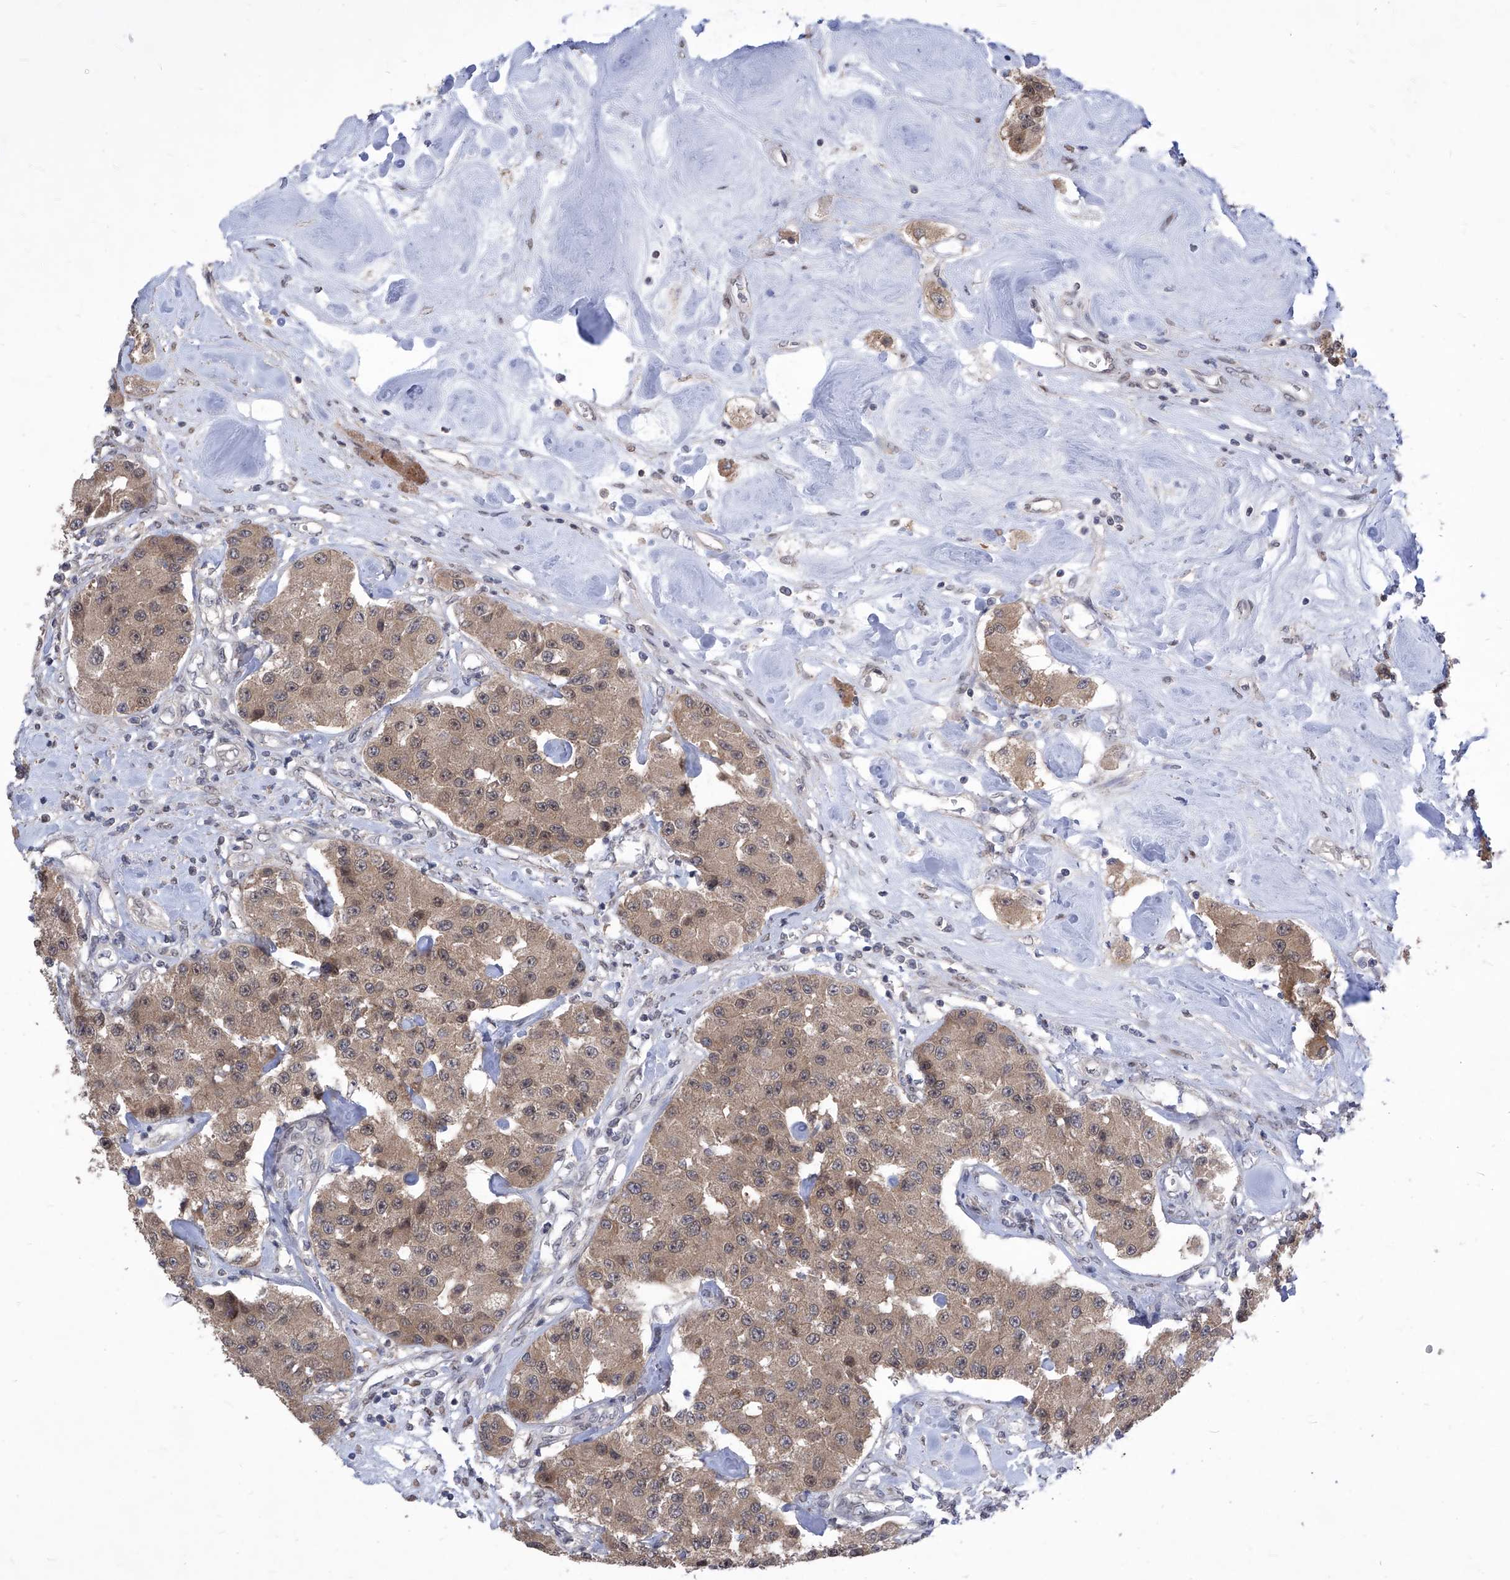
{"staining": {"intensity": "moderate", "quantity": ">75%", "location": "cytoplasmic/membranous"}, "tissue": "carcinoid", "cell_type": "Tumor cells", "image_type": "cancer", "snomed": [{"axis": "morphology", "description": "Carcinoid, malignant, NOS"}, {"axis": "topography", "description": "Pancreas"}], "caption": "This is an image of immunohistochemistry (IHC) staining of malignant carcinoid, which shows moderate positivity in the cytoplasmic/membranous of tumor cells.", "gene": "CETN2", "patient": {"sex": "male", "age": 41}}